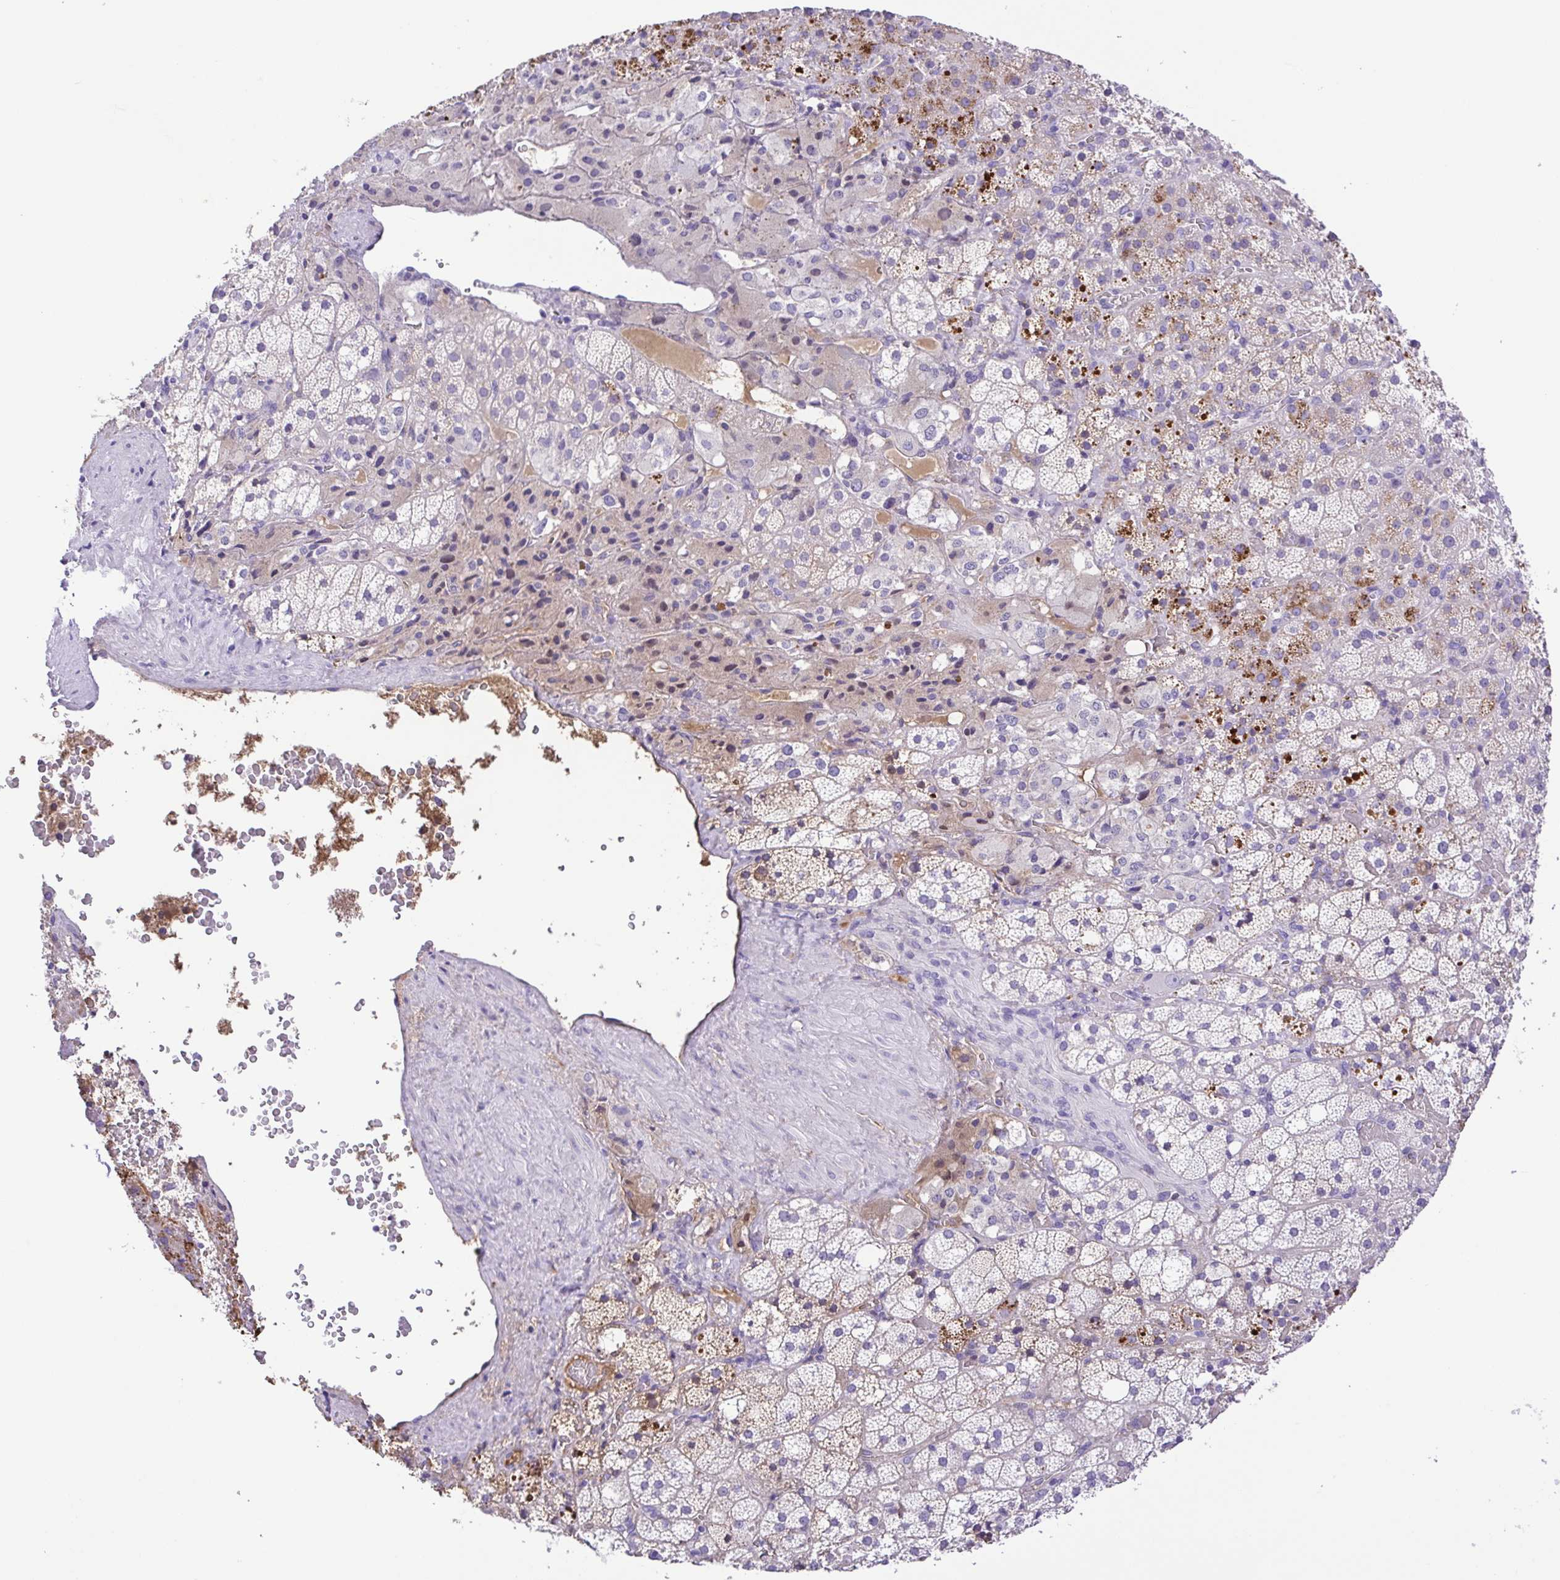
{"staining": {"intensity": "negative", "quantity": "none", "location": "none"}, "tissue": "adrenal gland", "cell_type": "Glandular cells", "image_type": "normal", "snomed": [{"axis": "morphology", "description": "Normal tissue, NOS"}, {"axis": "topography", "description": "Adrenal gland"}], "caption": "Immunohistochemistry (IHC) micrograph of benign human adrenal gland stained for a protein (brown), which displays no staining in glandular cells.", "gene": "IGFL1", "patient": {"sex": "male", "age": 53}}